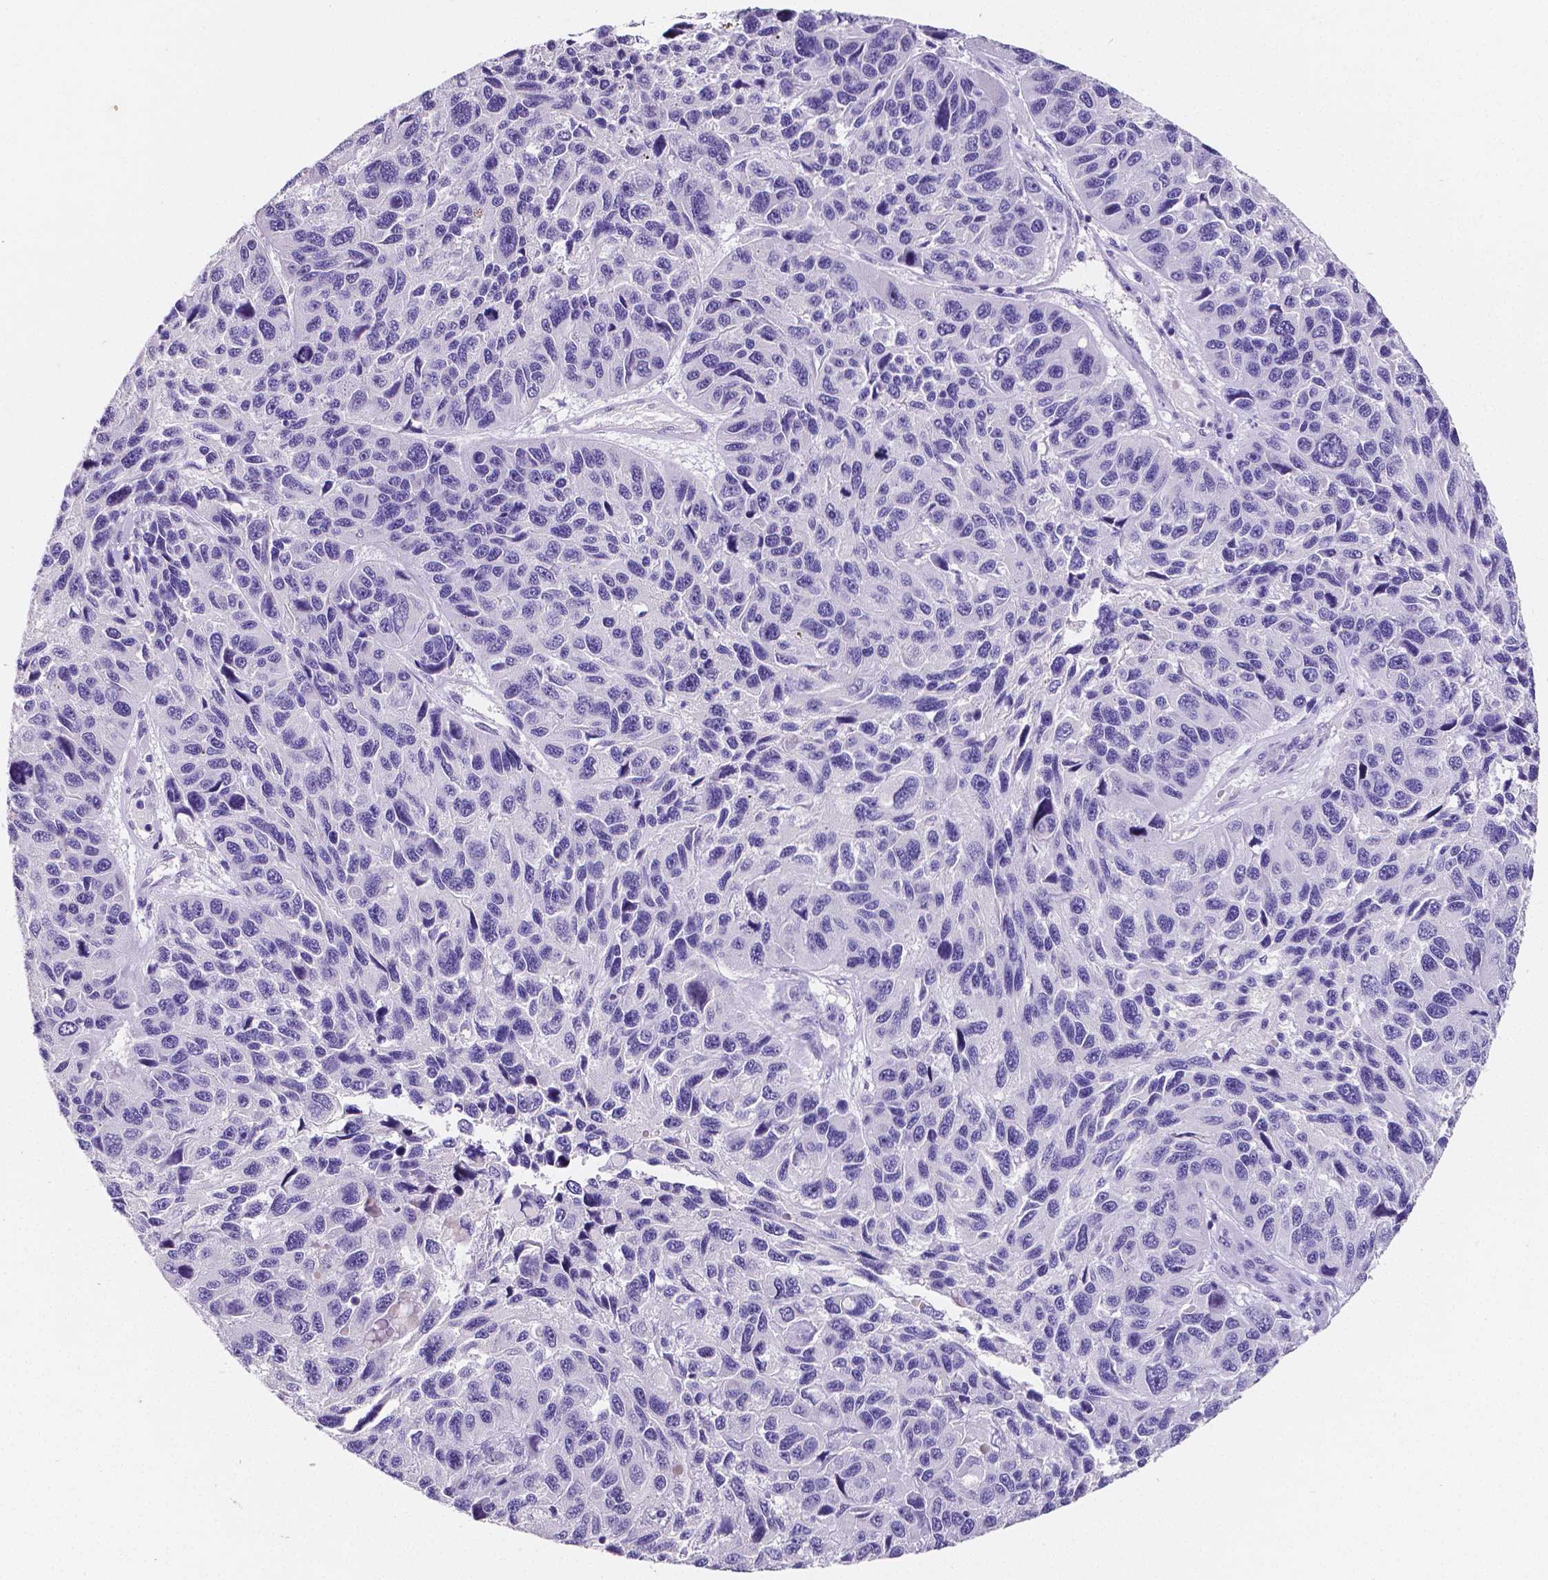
{"staining": {"intensity": "negative", "quantity": "none", "location": "none"}, "tissue": "melanoma", "cell_type": "Tumor cells", "image_type": "cancer", "snomed": [{"axis": "morphology", "description": "Malignant melanoma, NOS"}, {"axis": "topography", "description": "Skin"}], "caption": "Tumor cells show no significant staining in malignant melanoma.", "gene": "SATB2", "patient": {"sex": "male", "age": 53}}